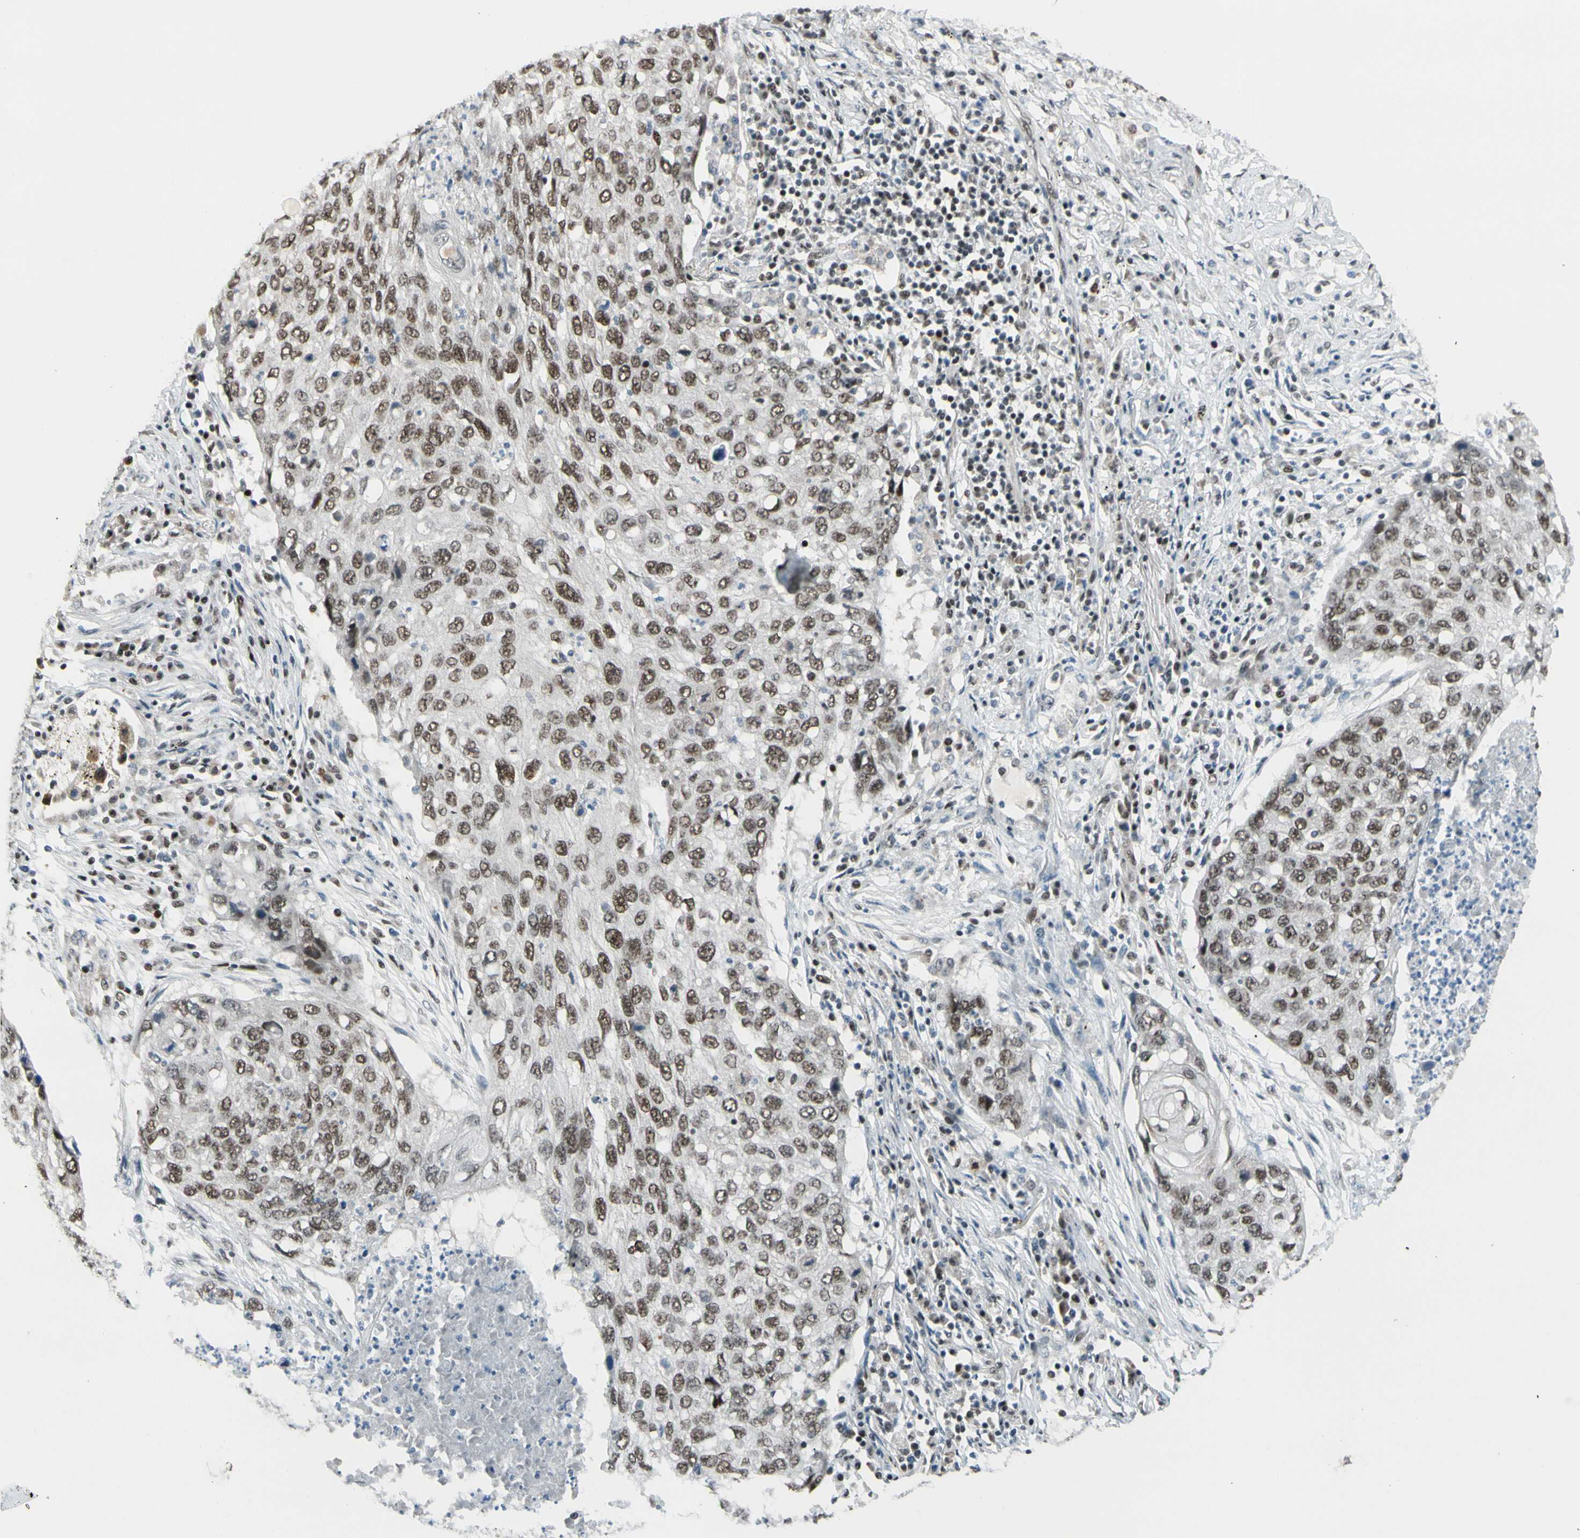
{"staining": {"intensity": "moderate", "quantity": ">75%", "location": "nuclear"}, "tissue": "lung cancer", "cell_type": "Tumor cells", "image_type": "cancer", "snomed": [{"axis": "morphology", "description": "Squamous cell carcinoma, NOS"}, {"axis": "topography", "description": "Lung"}], "caption": "Tumor cells demonstrate medium levels of moderate nuclear expression in about >75% of cells in human lung cancer (squamous cell carcinoma). Using DAB (brown) and hematoxylin (blue) stains, captured at high magnification using brightfield microscopy.", "gene": "CHAMP1", "patient": {"sex": "female", "age": 63}}